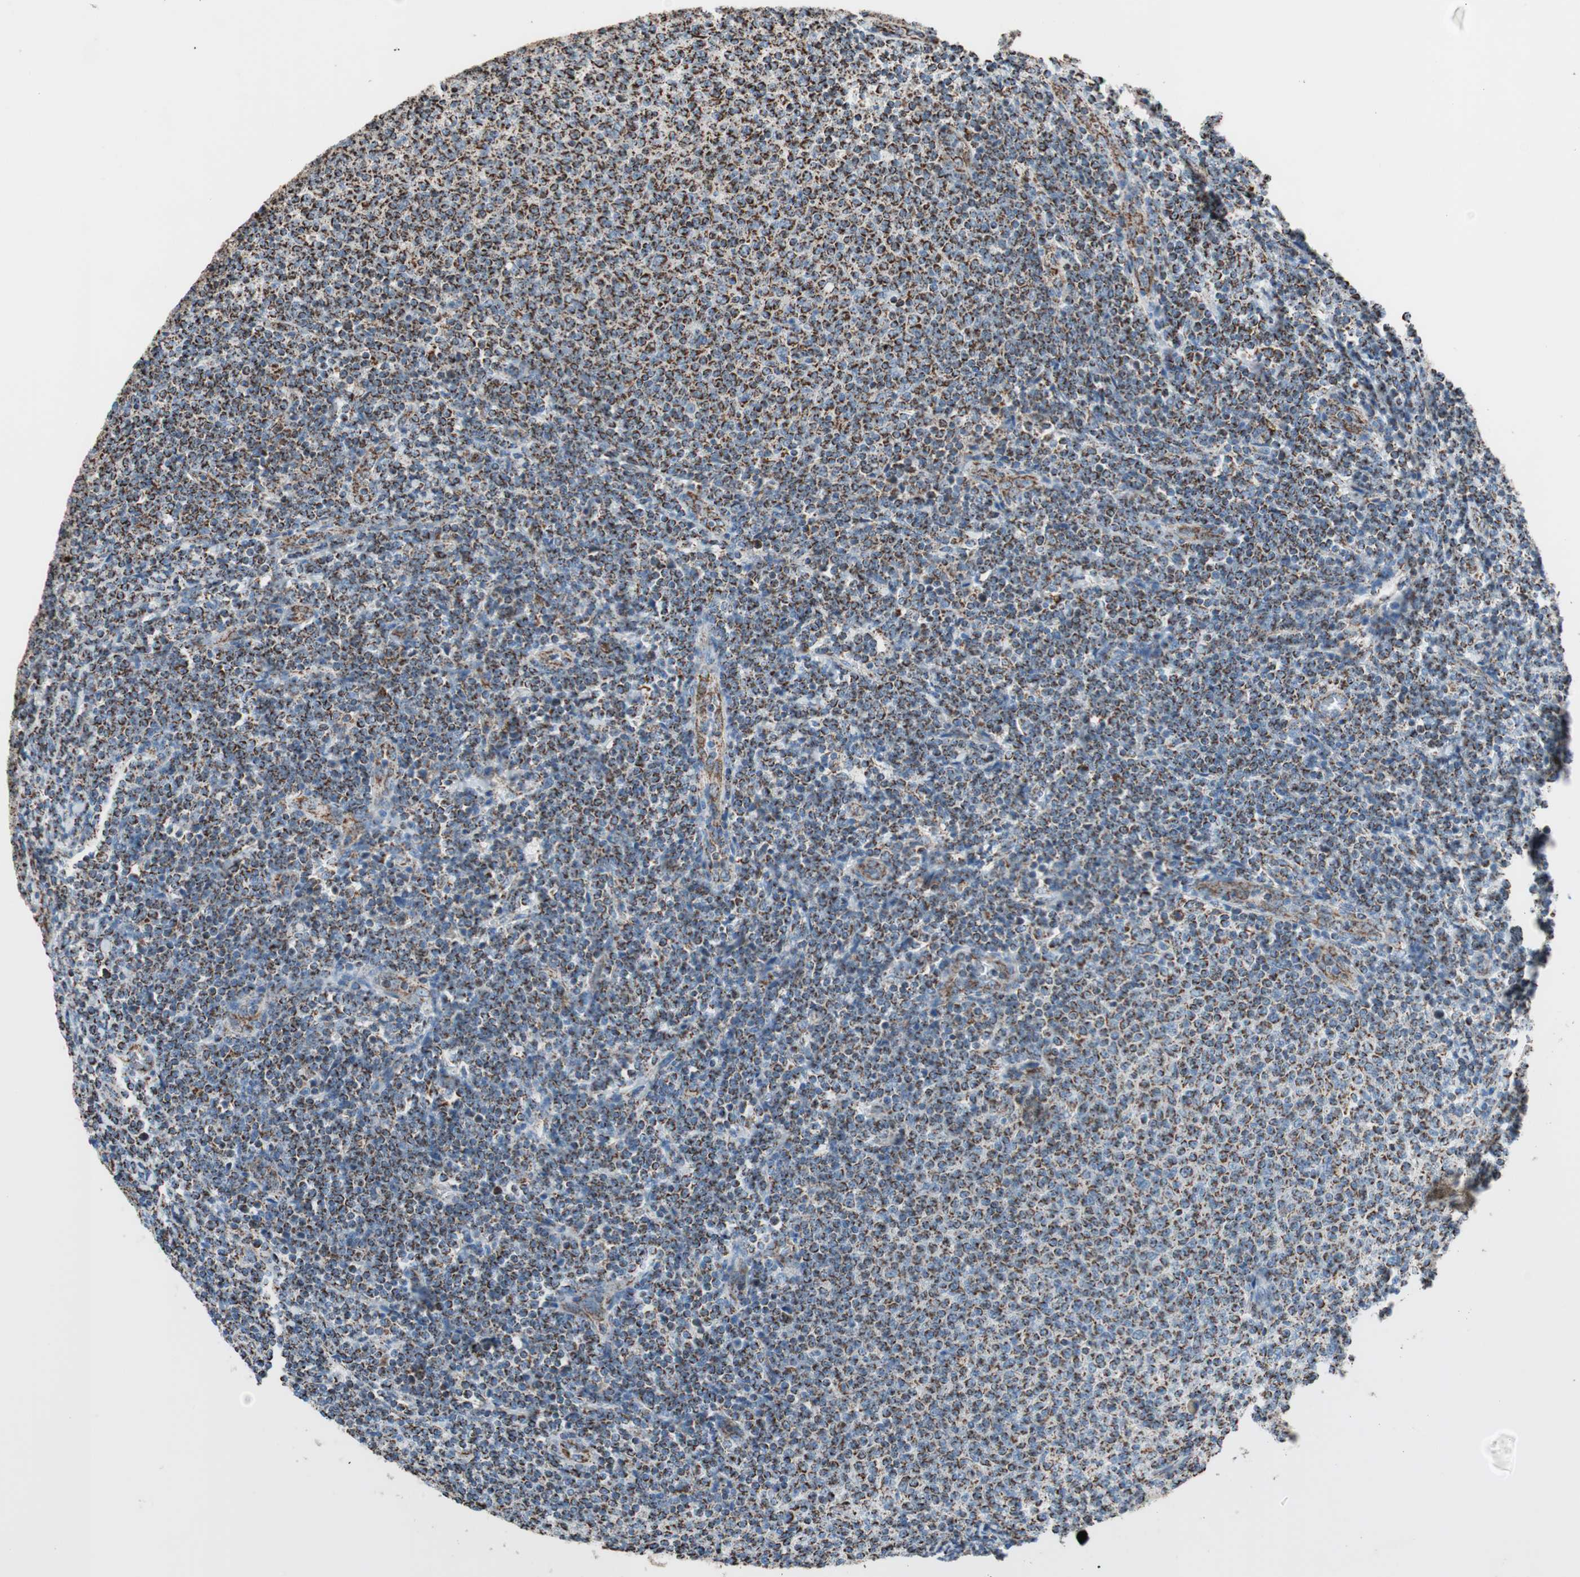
{"staining": {"intensity": "strong", "quantity": "25%-75%", "location": "cytoplasmic/membranous"}, "tissue": "lymphoma", "cell_type": "Tumor cells", "image_type": "cancer", "snomed": [{"axis": "morphology", "description": "Malignant lymphoma, non-Hodgkin's type, Low grade"}, {"axis": "topography", "description": "Lymph node"}], "caption": "A micrograph of human malignant lymphoma, non-Hodgkin's type (low-grade) stained for a protein displays strong cytoplasmic/membranous brown staining in tumor cells.", "gene": "PCSK4", "patient": {"sex": "male", "age": 66}}